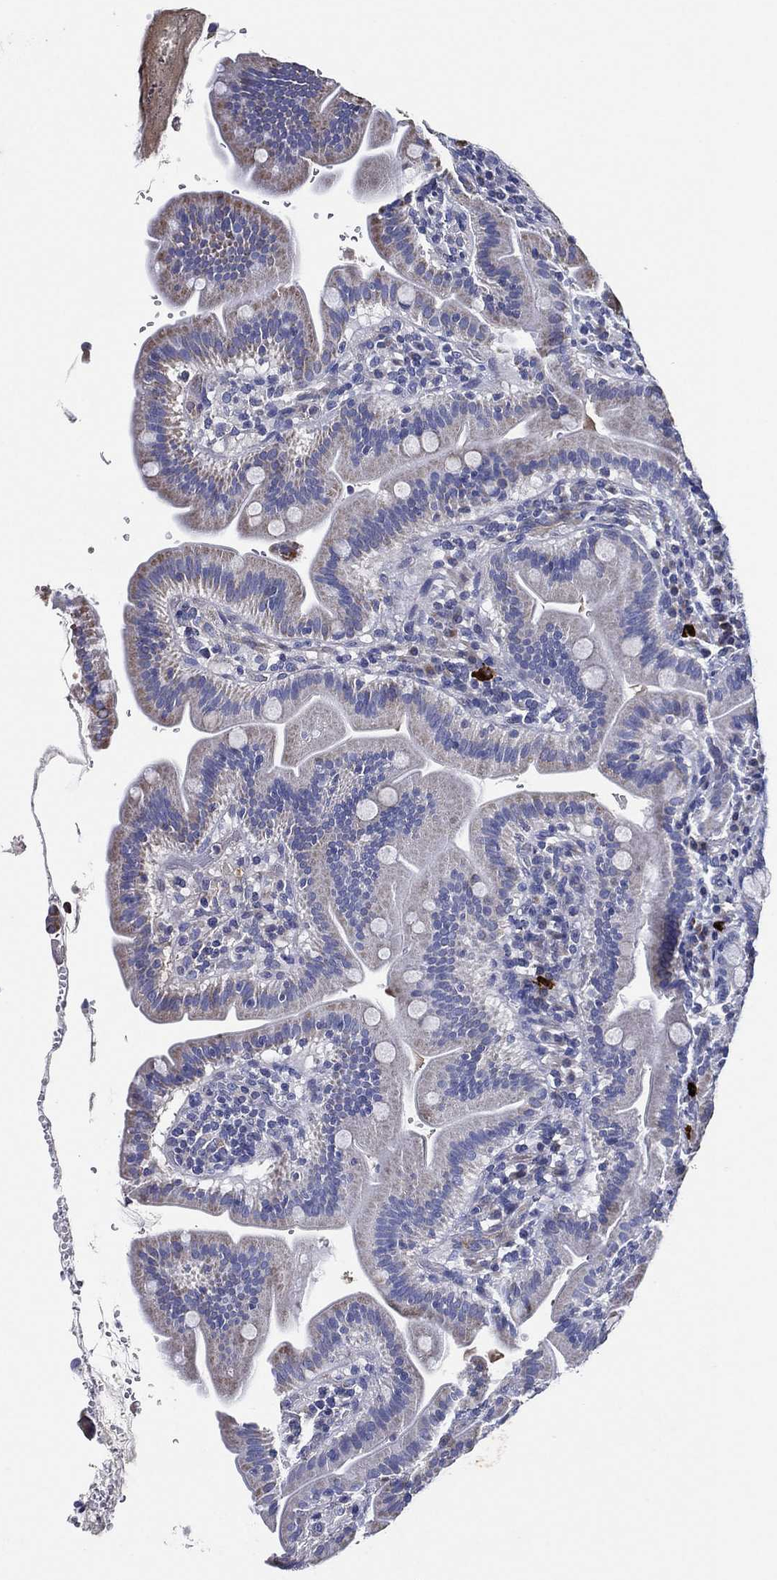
{"staining": {"intensity": "negative", "quantity": "none", "location": "none"}, "tissue": "small intestine", "cell_type": "Glandular cells", "image_type": "normal", "snomed": [{"axis": "morphology", "description": "Normal tissue, NOS"}, {"axis": "topography", "description": "Small intestine"}], "caption": "Immunohistochemistry (IHC) image of normal human small intestine stained for a protein (brown), which demonstrates no expression in glandular cells. The staining was performed using DAB (3,3'-diaminobenzidine) to visualize the protein expression in brown, while the nuclei were stained in blue with hematoxylin (Magnification: 20x).", "gene": "TMPRSS11D", "patient": {"sex": "male", "age": 26}}